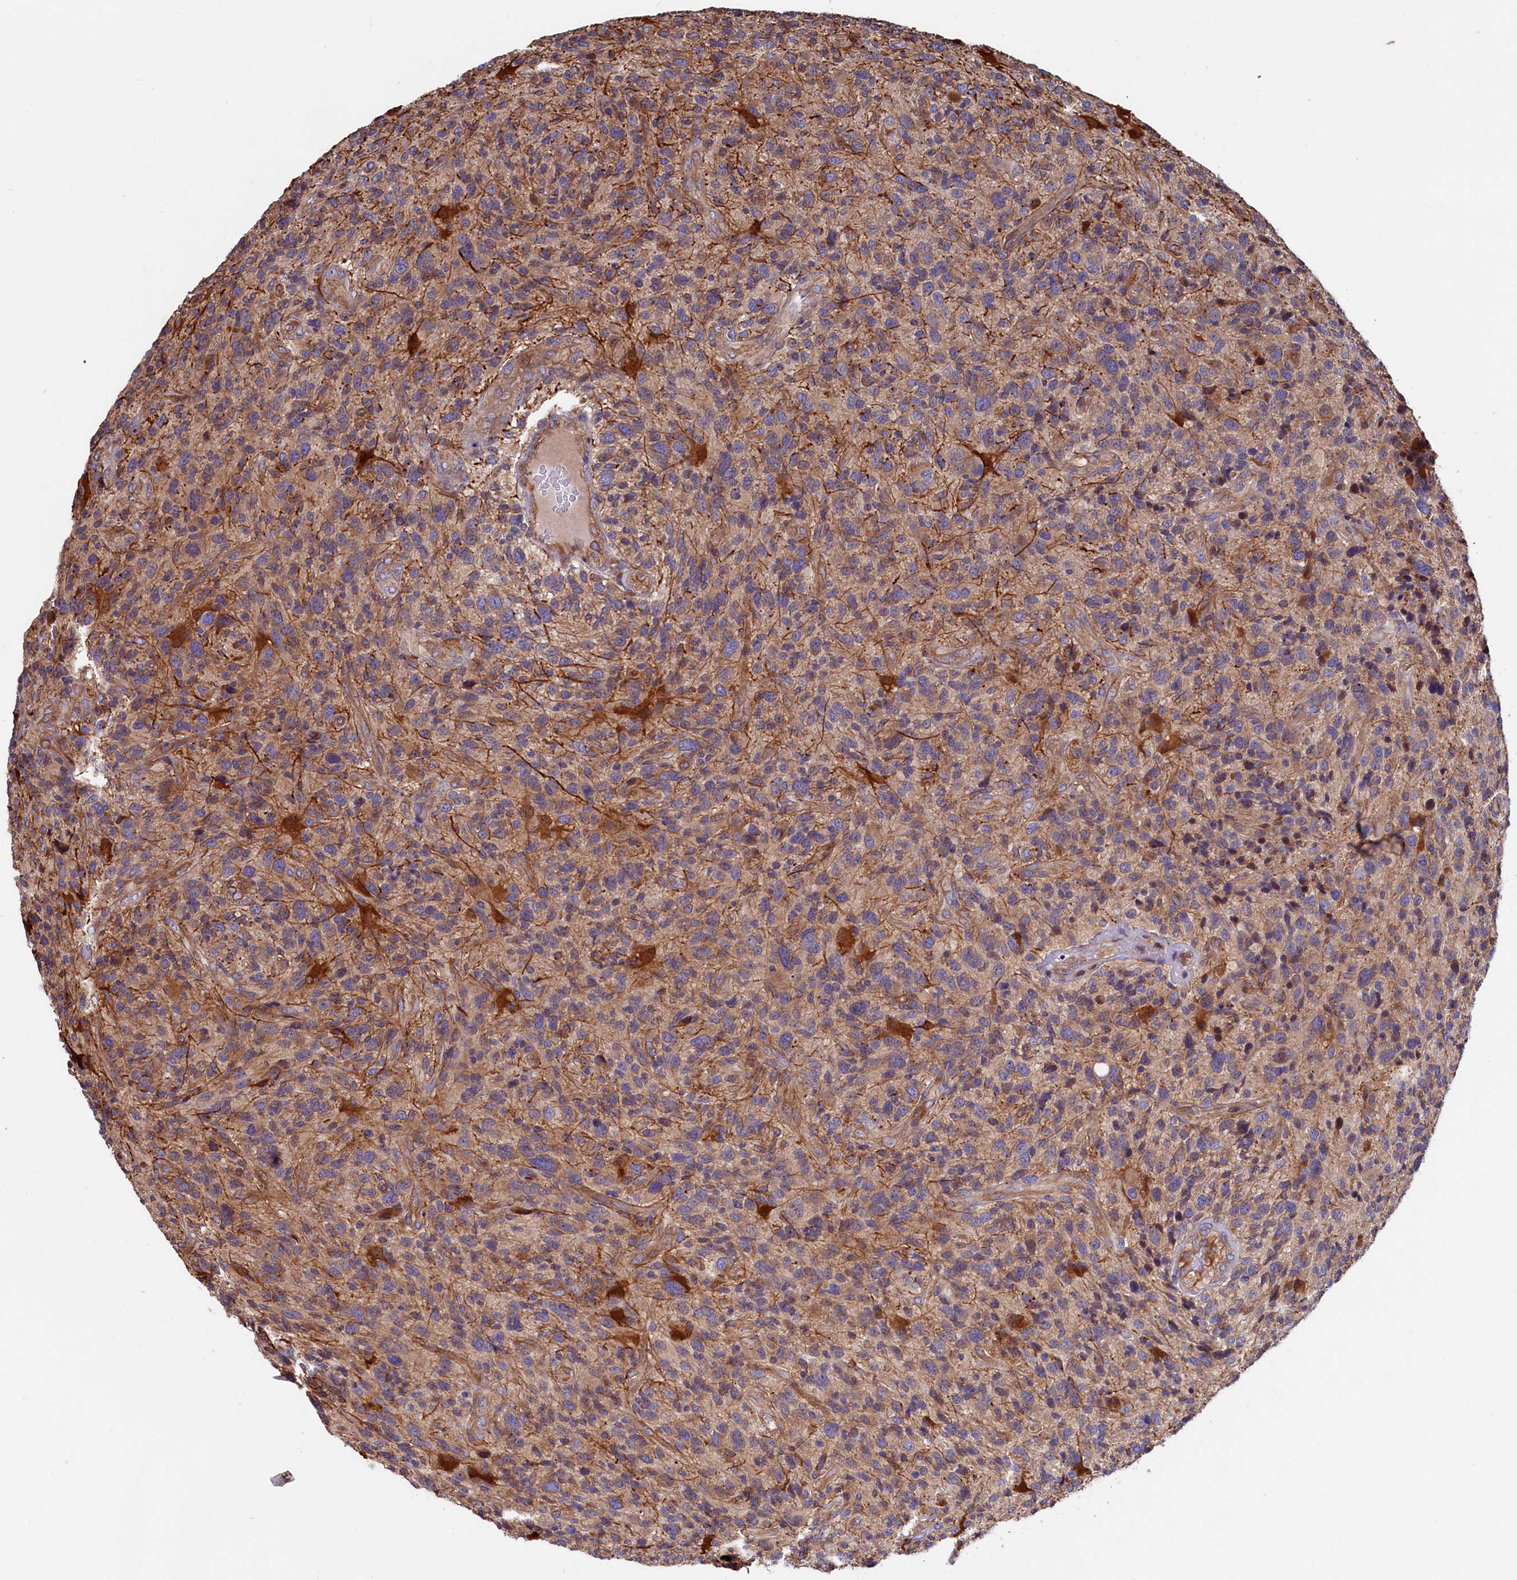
{"staining": {"intensity": "negative", "quantity": "none", "location": "none"}, "tissue": "glioma", "cell_type": "Tumor cells", "image_type": "cancer", "snomed": [{"axis": "morphology", "description": "Glioma, malignant, High grade"}, {"axis": "topography", "description": "Brain"}], "caption": "A high-resolution image shows immunohistochemistry staining of glioma, which reveals no significant staining in tumor cells.", "gene": "ATXN2L", "patient": {"sex": "male", "age": 47}}